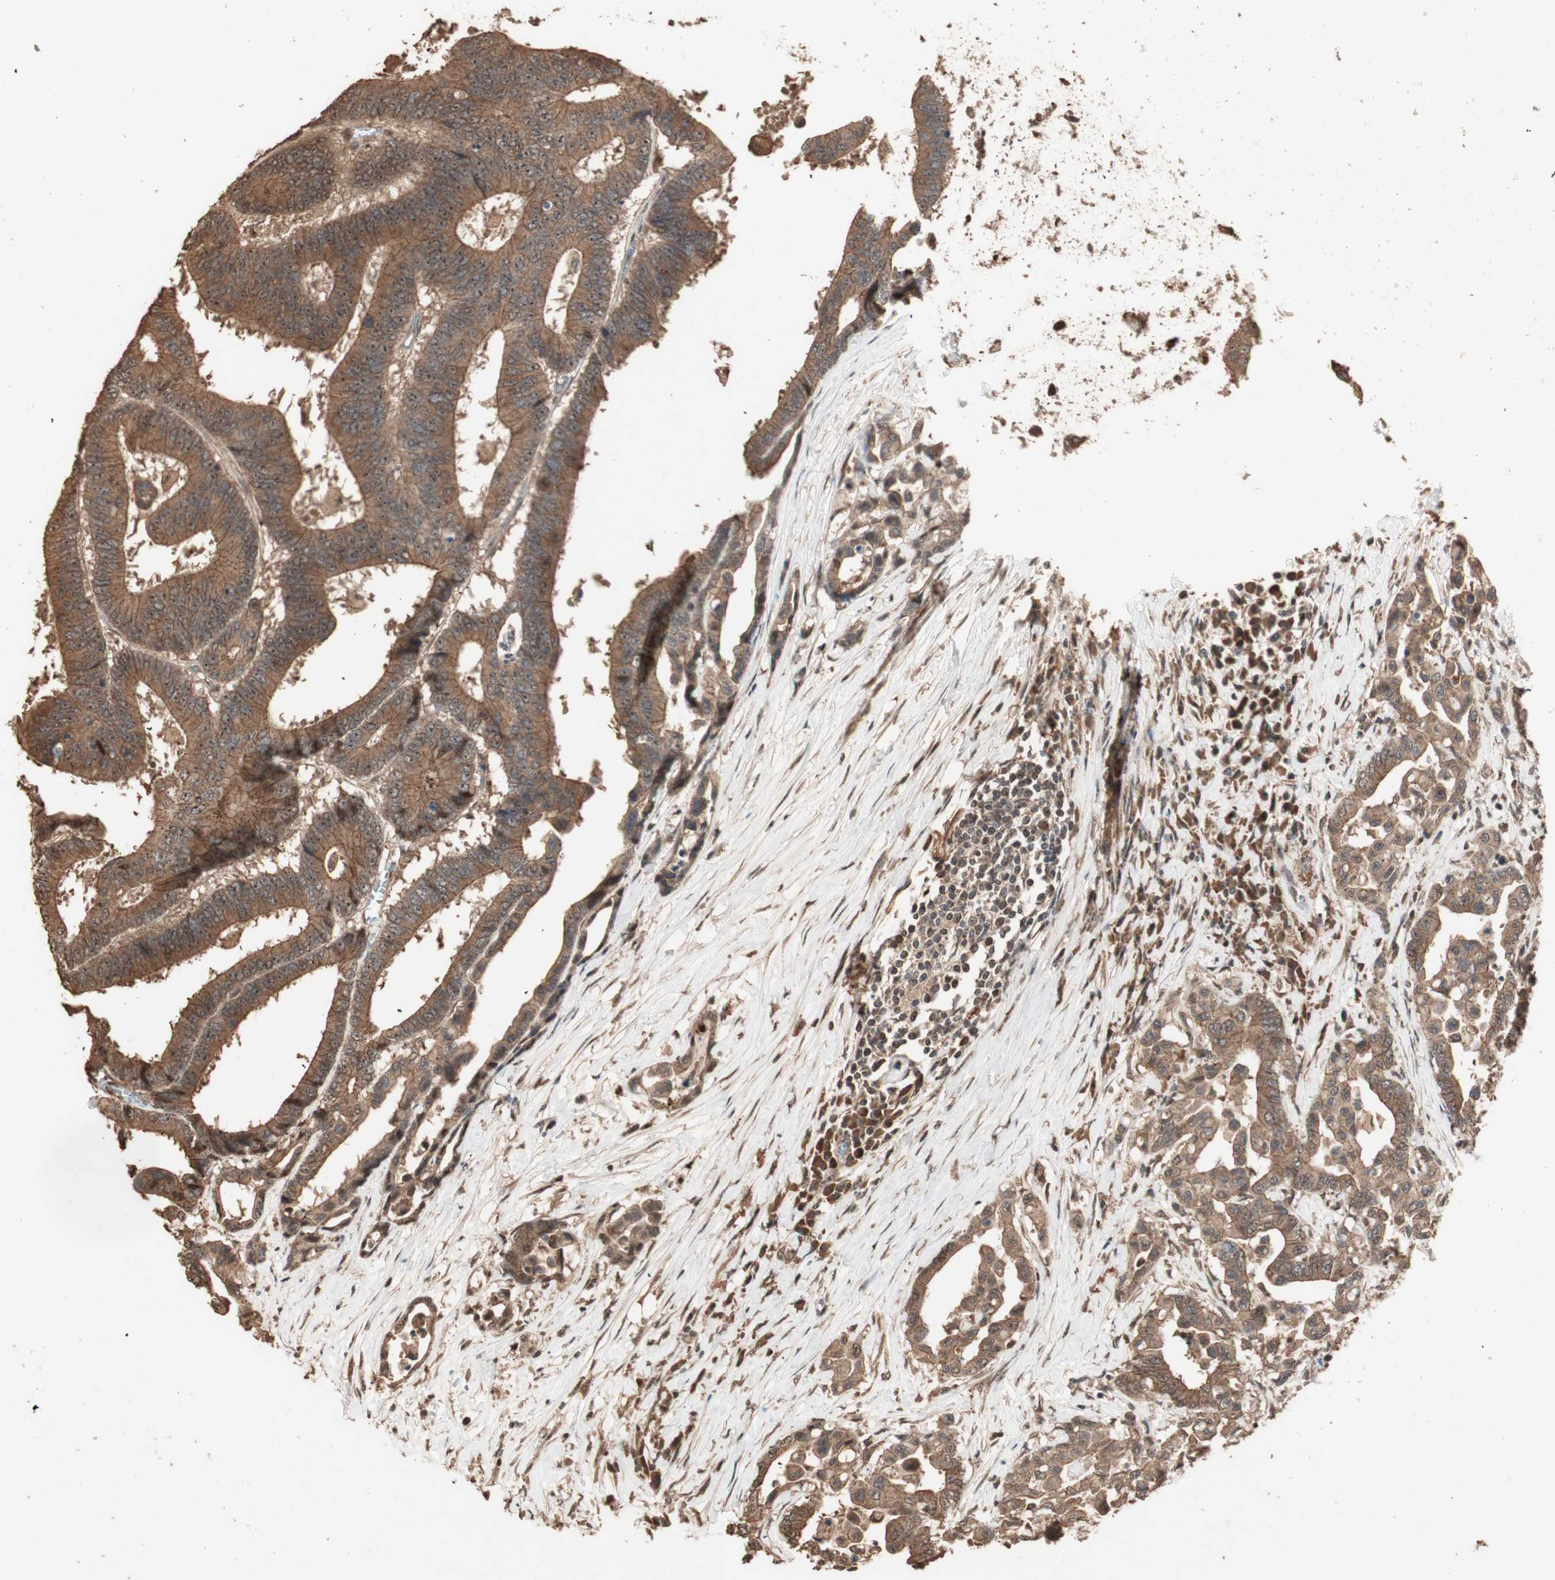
{"staining": {"intensity": "strong", "quantity": ">75%", "location": "cytoplasmic/membranous"}, "tissue": "colorectal cancer", "cell_type": "Tumor cells", "image_type": "cancer", "snomed": [{"axis": "morphology", "description": "Normal tissue, NOS"}, {"axis": "morphology", "description": "Adenocarcinoma, NOS"}, {"axis": "topography", "description": "Colon"}], "caption": "Immunohistochemical staining of colorectal adenocarcinoma shows strong cytoplasmic/membranous protein expression in approximately >75% of tumor cells.", "gene": "USP20", "patient": {"sex": "male", "age": 82}}